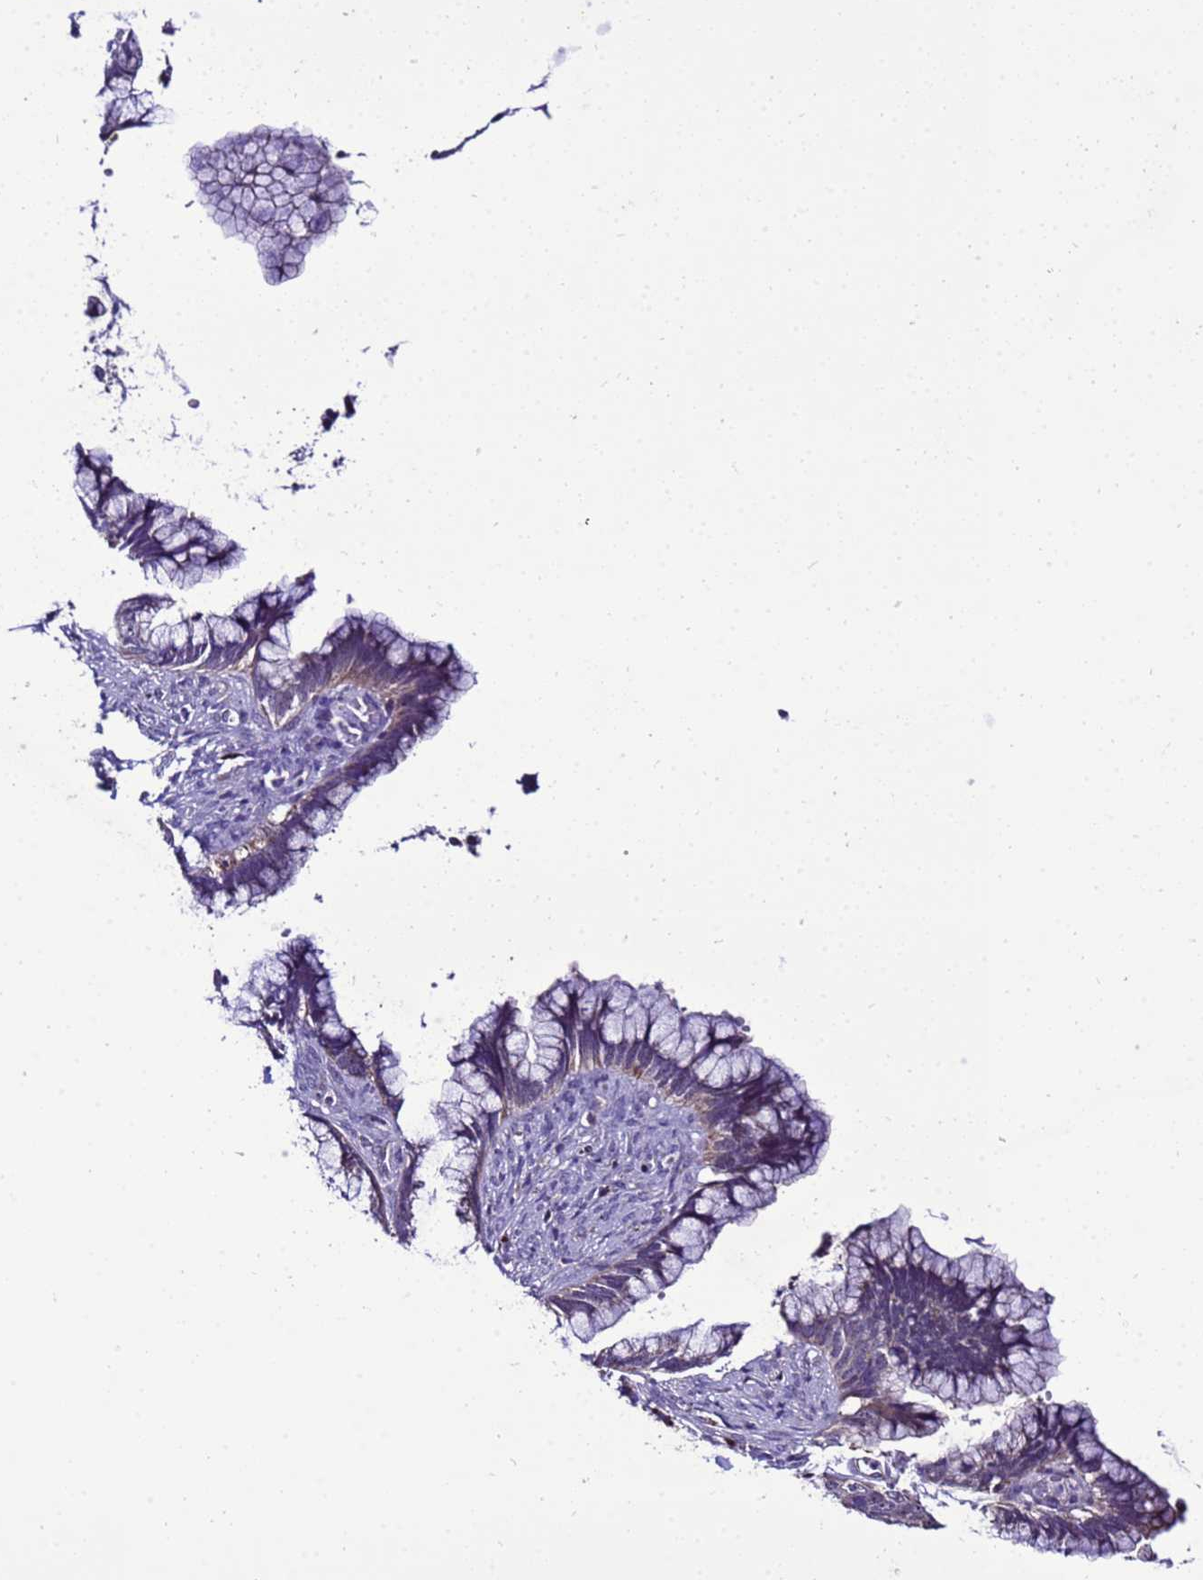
{"staining": {"intensity": "weak", "quantity": "25%-75%", "location": "cytoplasmic/membranous"}, "tissue": "cervical cancer", "cell_type": "Tumor cells", "image_type": "cancer", "snomed": [{"axis": "morphology", "description": "Adenocarcinoma, NOS"}, {"axis": "topography", "description": "Cervix"}], "caption": "Human cervical cancer stained for a protein (brown) reveals weak cytoplasmic/membranous positive positivity in approximately 25%-75% of tumor cells.", "gene": "DPH6", "patient": {"sex": "female", "age": 44}}